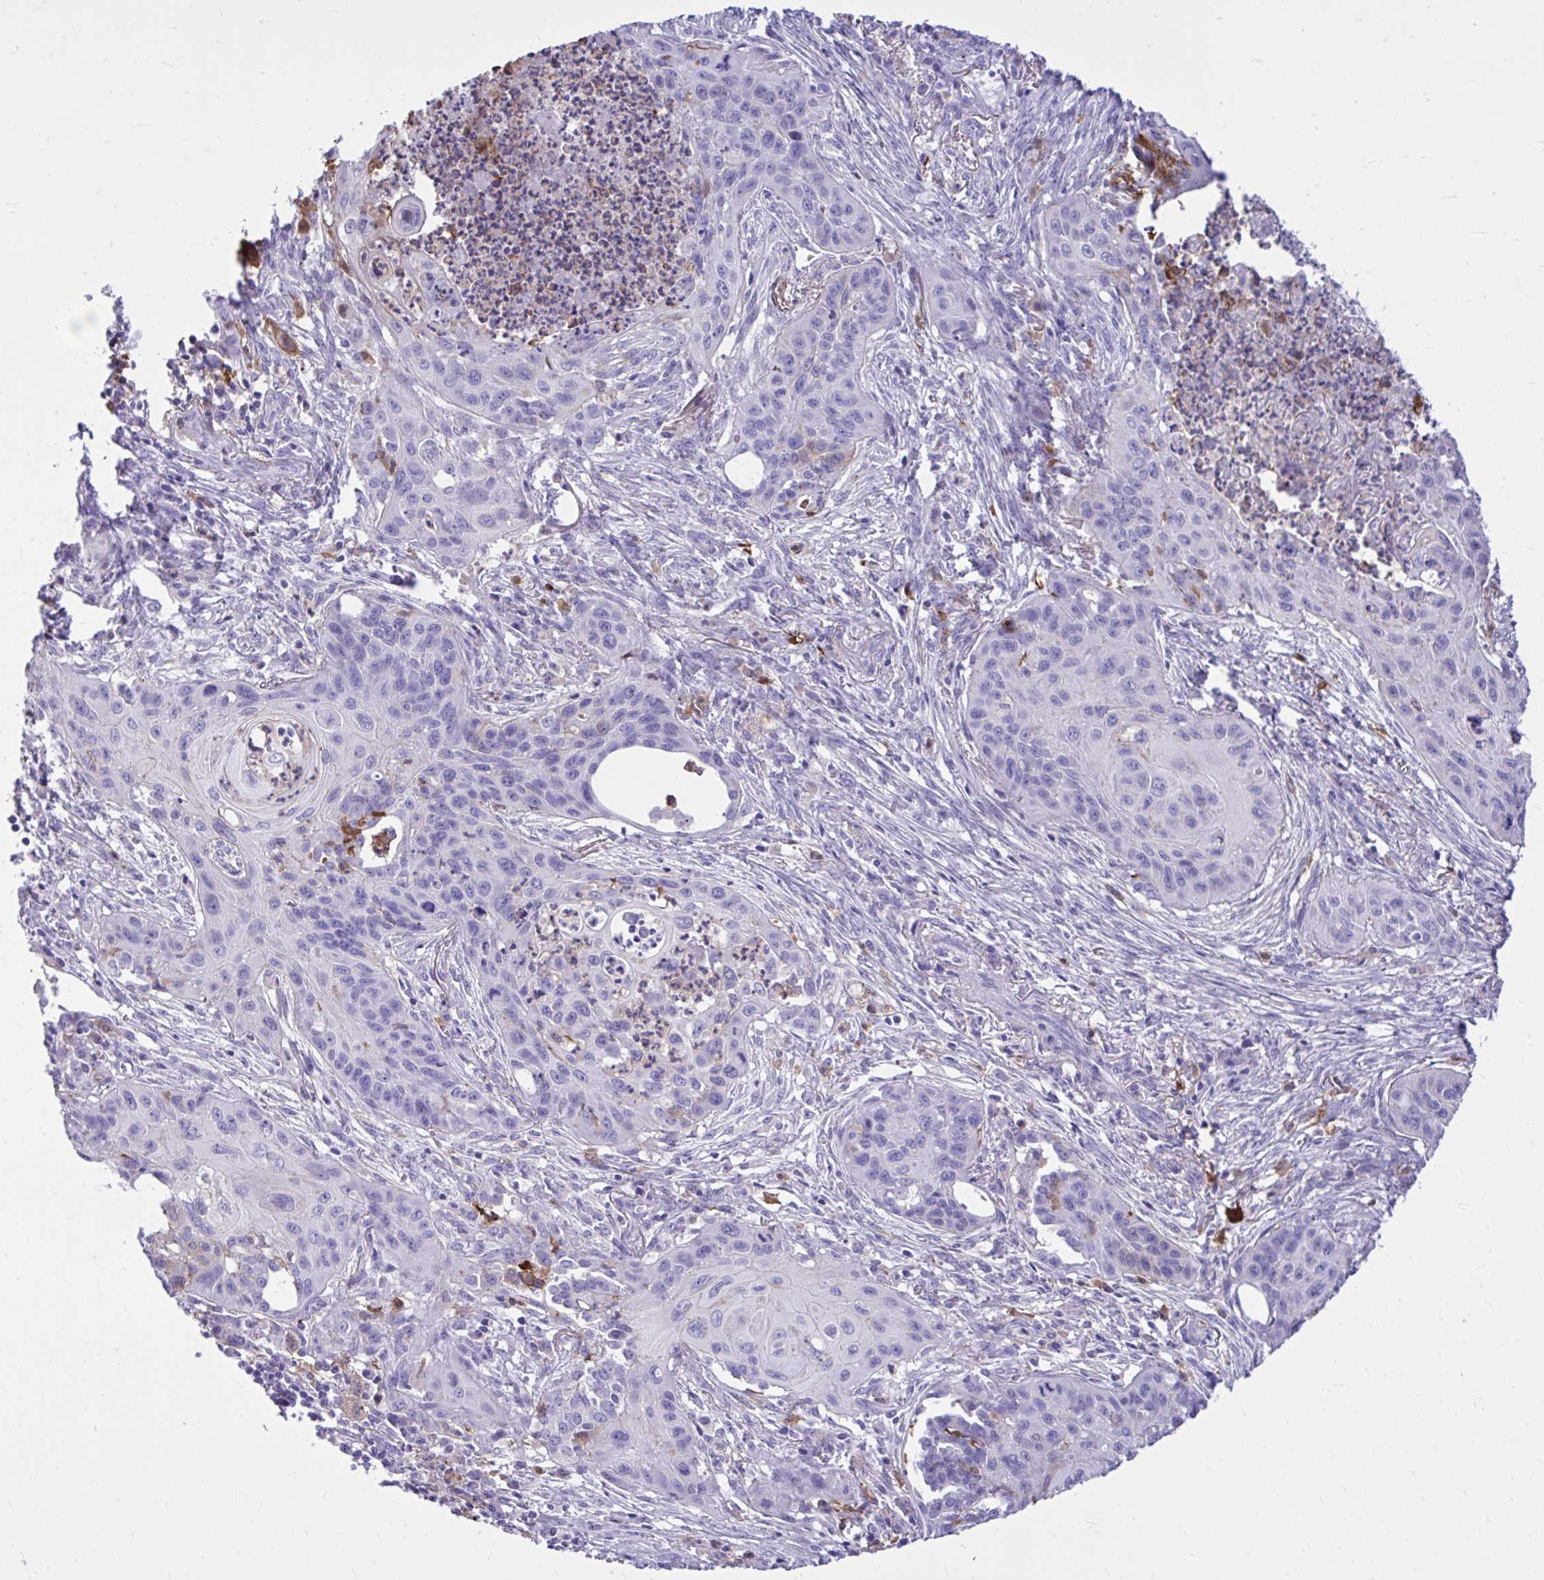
{"staining": {"intensity": "negative", "quantity": "none", "location": "none"}, "tissue": "lung cancer", "cell_type": "Tumor cells", "image_type": "cancer", "snomed": [{"axis": "morphology", "description": "Squamous cell carcinoma, NOS"}, {"axis": "topography", "description": "Lung"}], "caption": "This is a histopathology image of immunohistochemistry (IHC) staining of lung cancer (squamous cell carcinoma), which shows no expression in tumor cells.", "gene": "TLR7", "patient": {"sex": "male", "age": 71}}